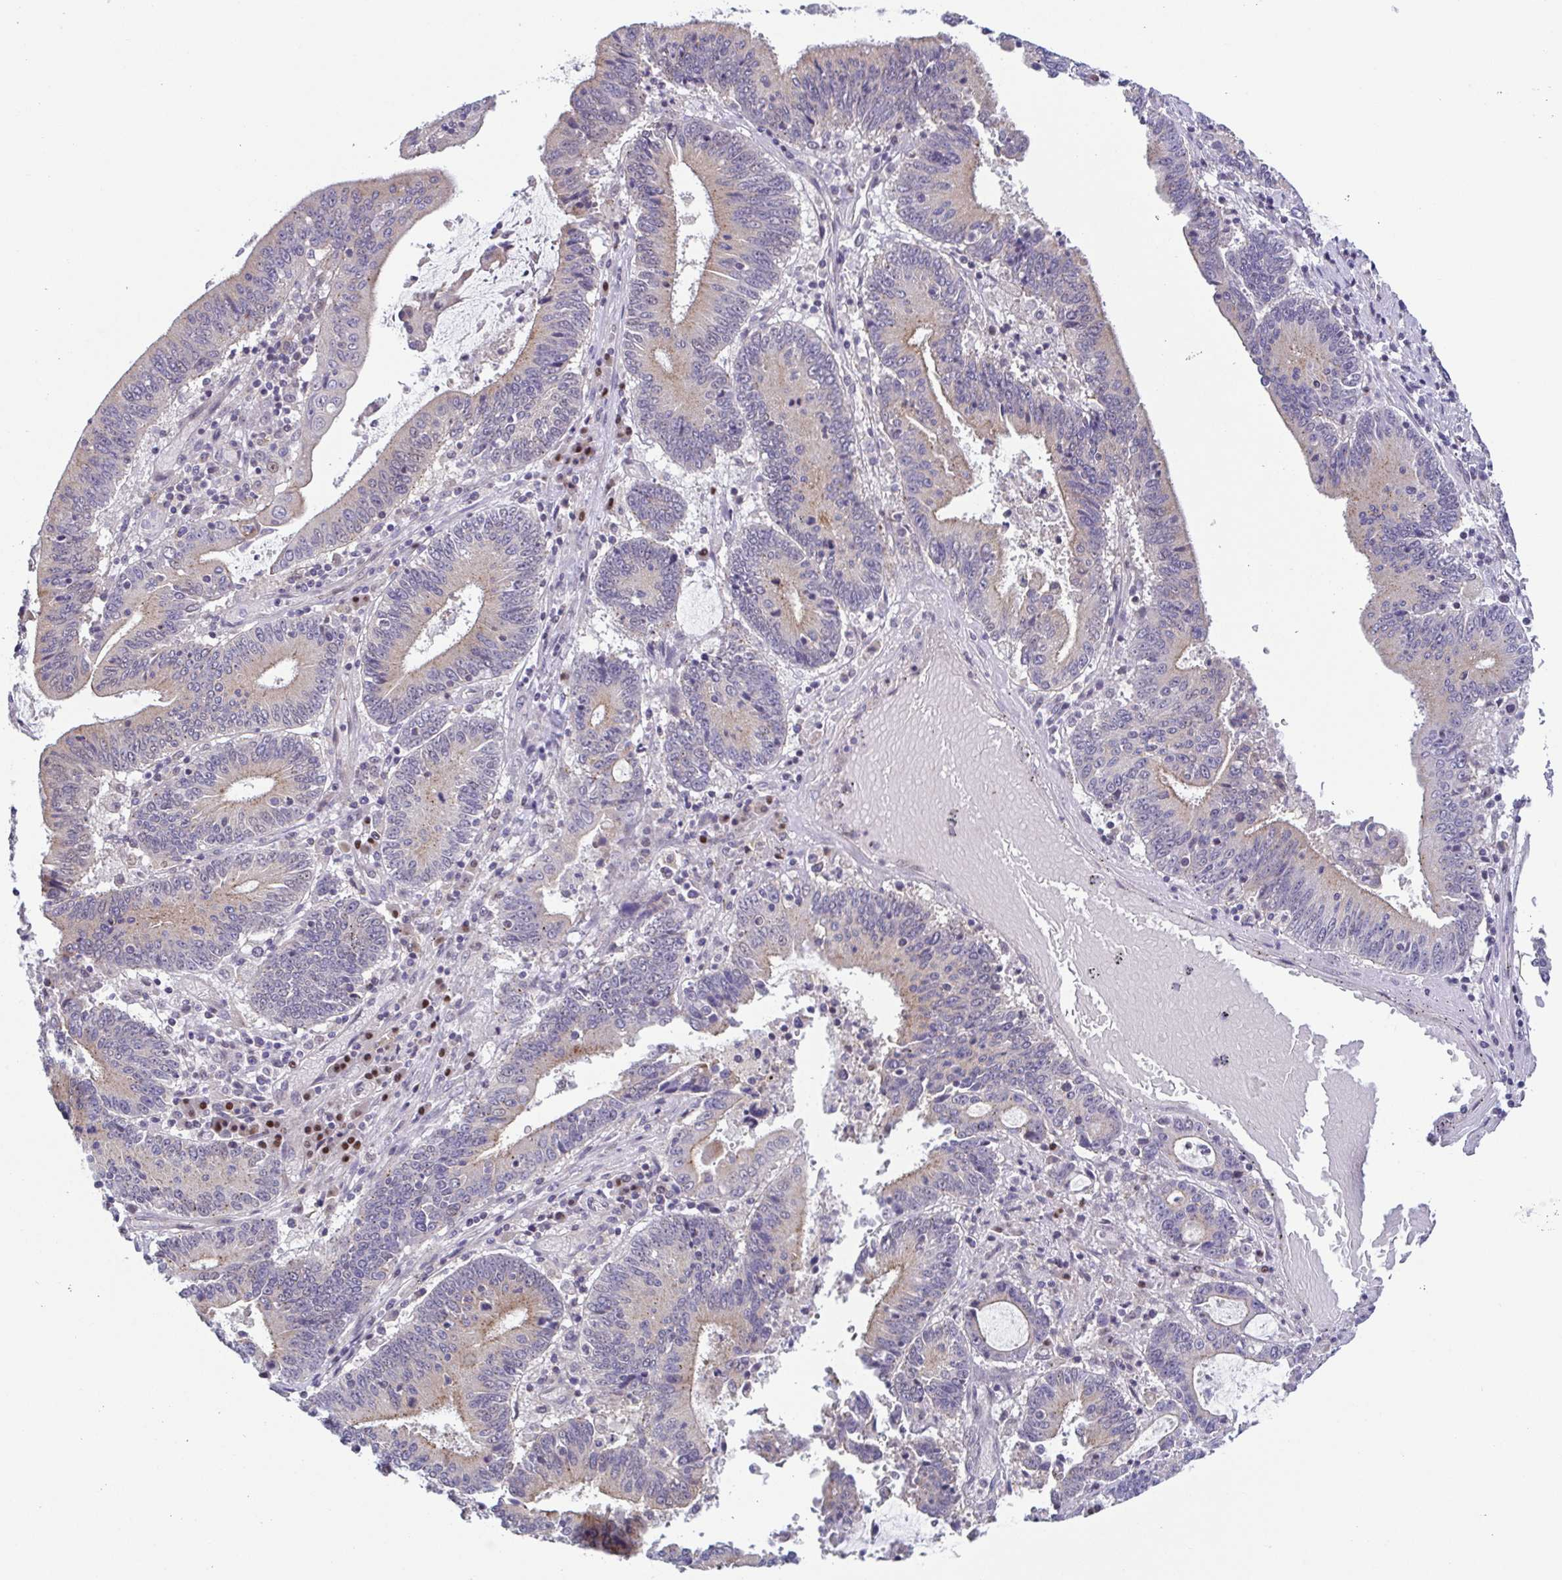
{"staining": {"intensity": "weak", "quantity": "<25%", "location": "cytoplasmic/membranous"}, "tissue": "stomach cancer", "cell_type": "Tumor cells", "image_type": "cancer", "snomed": [{"axis": "morphology", "description": "Adenocarcinoma, NOS"}, {"axis": "topography", "description": "Stomach, upper"}], "caption": "High magnification brightfield microscopy of adenocarcinoma (stomach) stained with DAB (brown) and counterstained with hematoxylin (blue): tumor cells show no significant staining.", "gene": "UBE2Q1", "patient": {"sex": "male", "age": 68}}